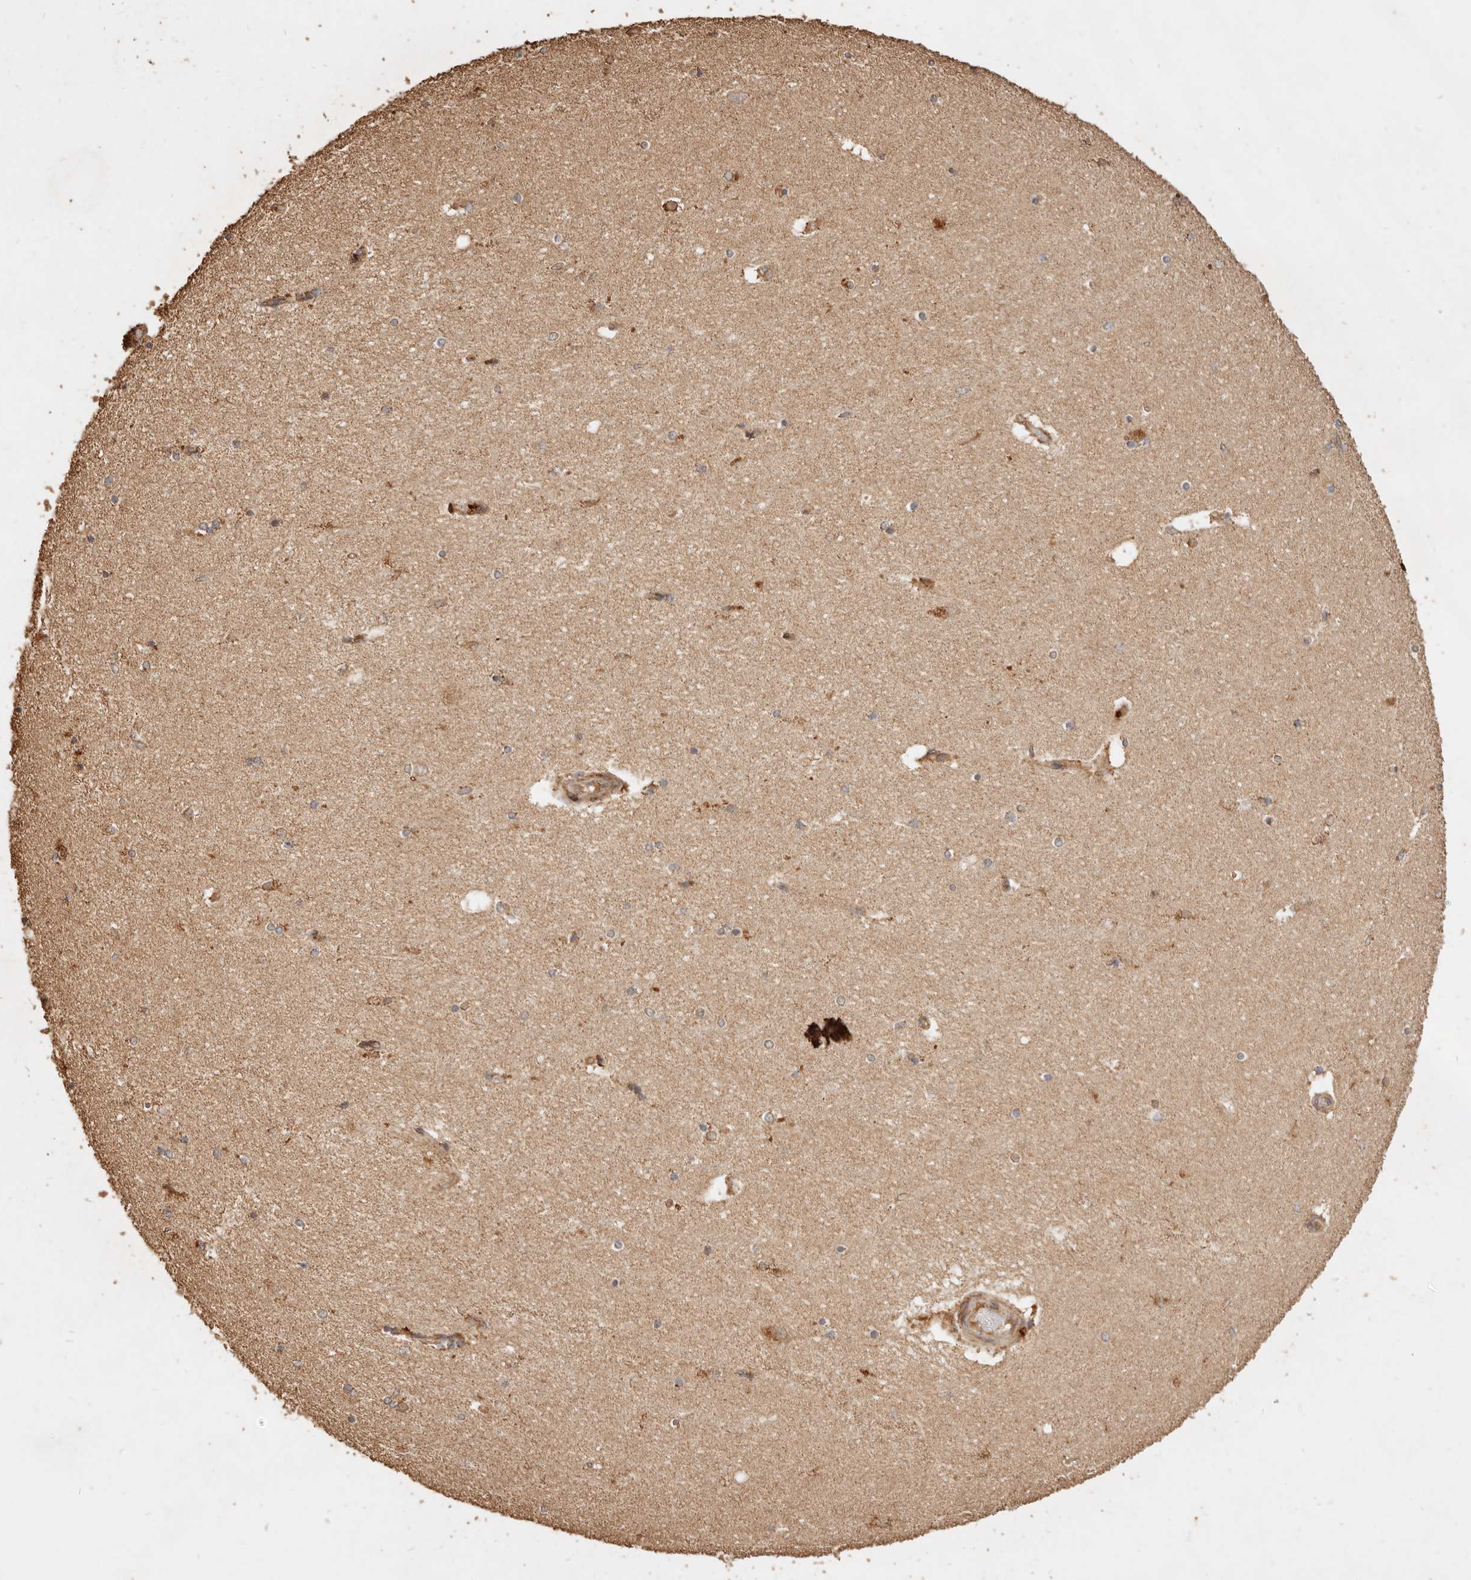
{"staining": {"intensity": "moderate", "quantity": "25%-75%", "location": "cytoplasmic/membranous"}, "tissue": "hippocampus", "cell_type": "Glial cells", "image_type": "normal", "snomed": [{"axis": "morphology", "description": "Normal tissue, NOS"}, {"axis": "topography", "description": "Hippocampus"}], "caption": "Protein analysis of unremarkable hippocampus shows moderate cytoplasmic/membranous positivity in about 25%-75% of glial cells. (Brightfield microscopy of DAB IHC at high magnification).", "gene": "FAM180B", "patient": {"sex": "female", "age": 54}}